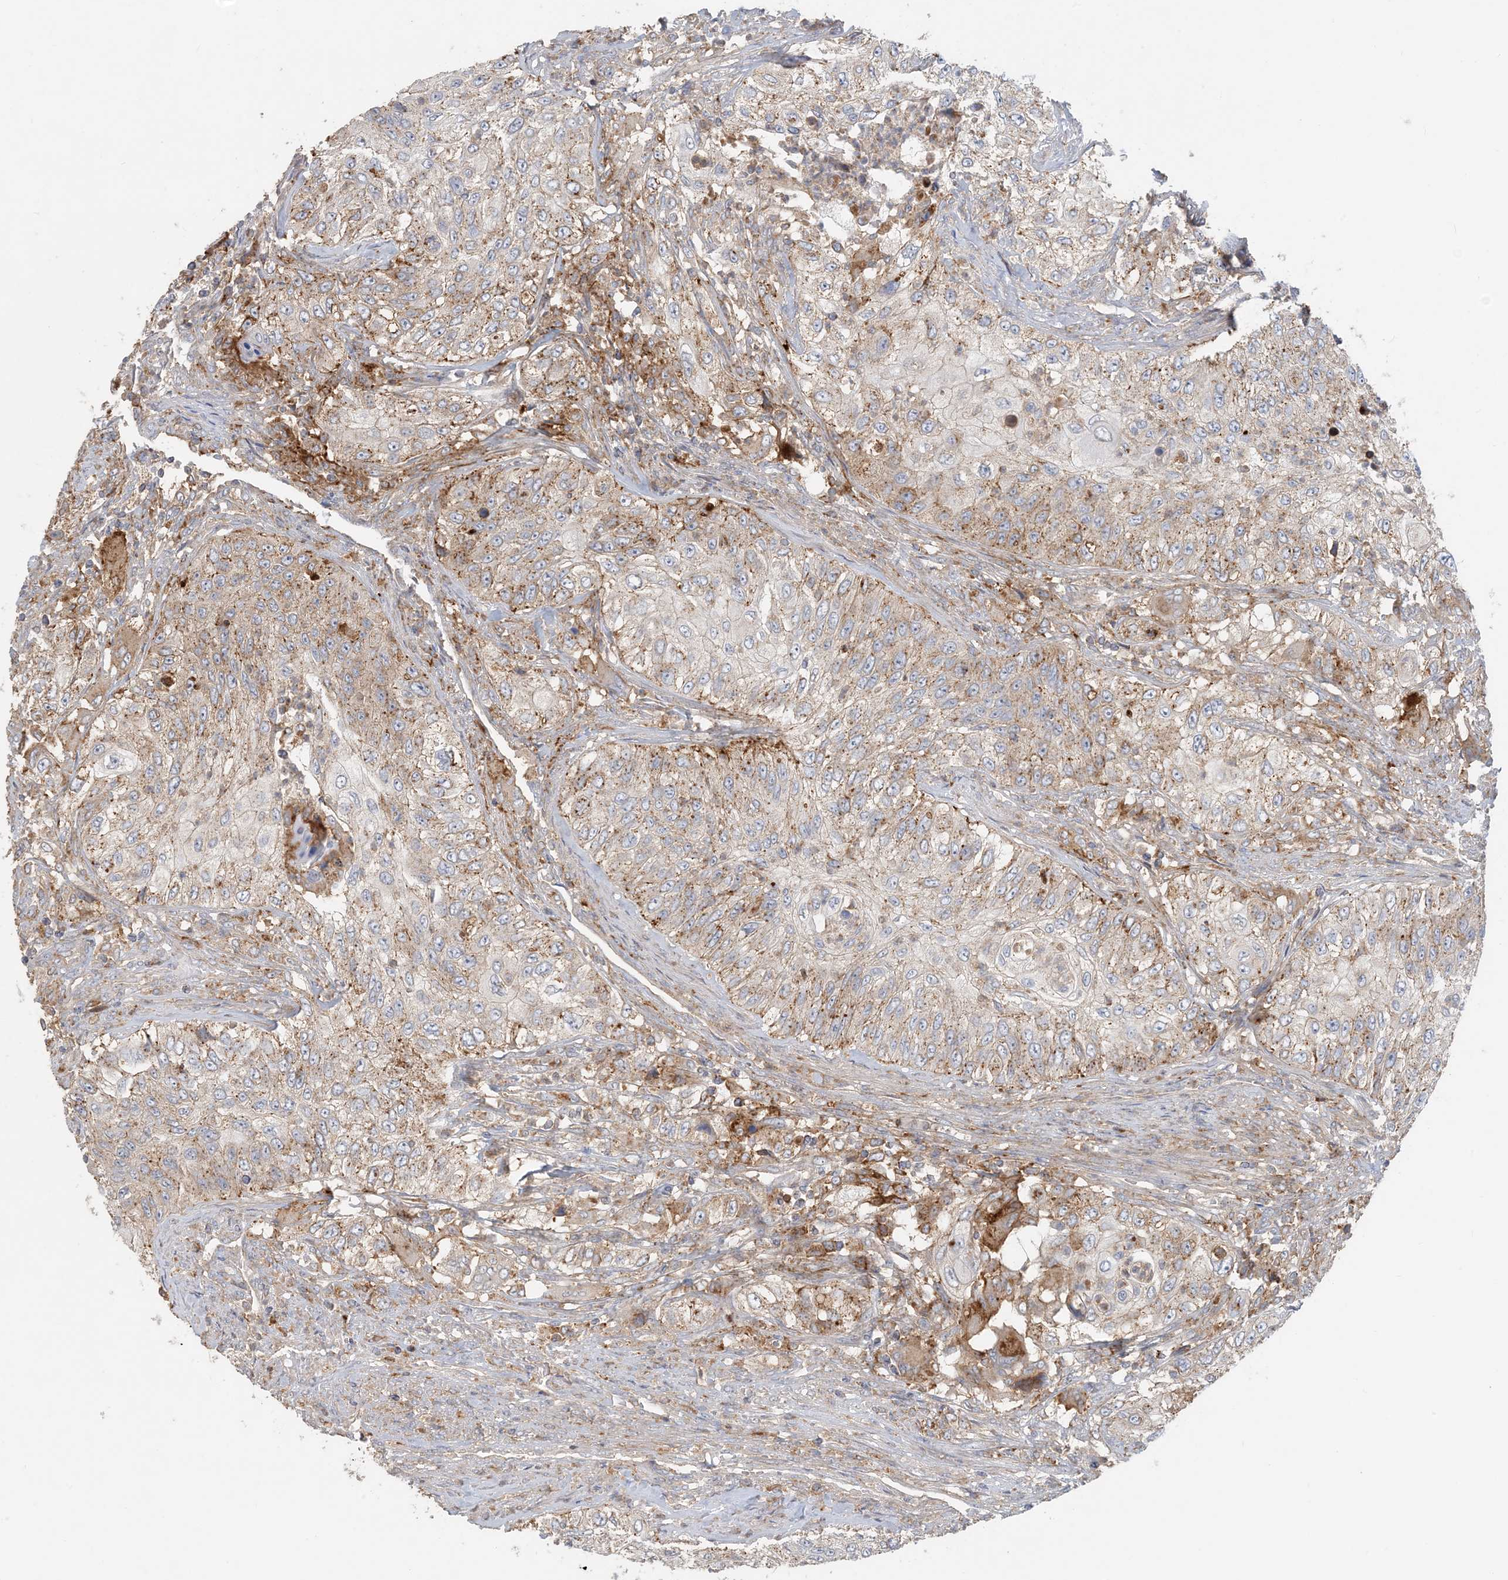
{"staining": {"intensity": "moderate", "quantity": "25%-75%", "location": "cytoplasmic/membranous"}, "tissue": "urothelial cancer", "cell_type": "Tumor cells", "image_type": "cancer", "snomed": [{"axis": "morphology", "description": "Urothelial carcinoma, High grade"}, {"axis": "topography", "description": "Urinary bladder"}], "caption": "A high-resolution histopathology image shows IHC staining of high-grade urothelial carcinoma, which shows moderate cytoplasmic/membranous expression in about 25%-75% of tumor cells.", "gene": "SPPL2A", "patient": {"sex": "female", "age": 60}}